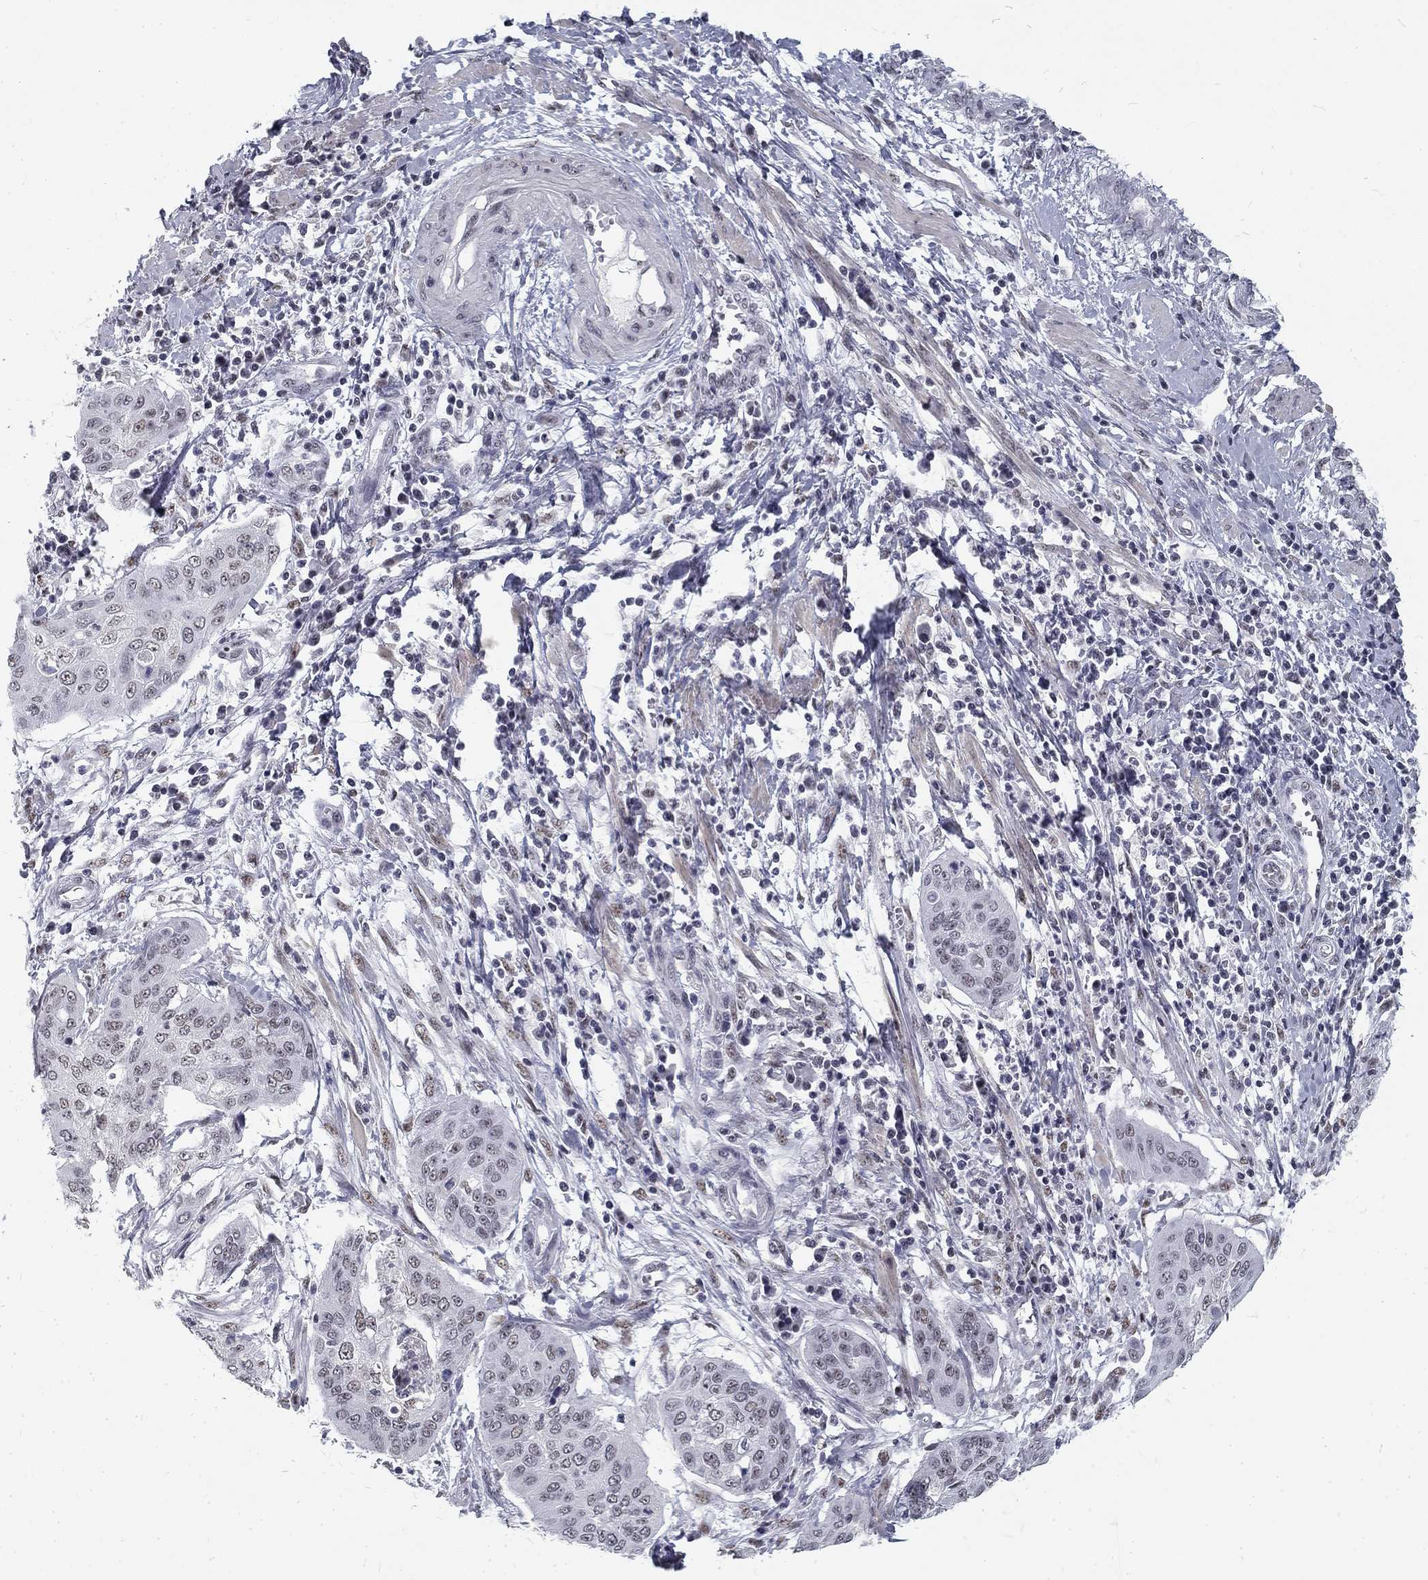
{"staining": {"intensity": "negative", "quantity": "none", "location": "none"}, "tissue": "cervical cancer", "cell_type": "Tumor cells", "image_type": "cancer", "snomed": [{"axis": "morphology", "description": "Squamous cell carcinoma, NOS"}, {"axis": "topography", "description": "Cervix"}], "caption": "Histopathology image shows no significant protein expression in tumor cells of cervical cancer (squamous cell carcinoma). The staining was performed using DAB to visualize the protein expression in brown, while the nuclei were stained in blue with hematoxylin (Magnification: 20x).", "gene": "SNORC", "patient": {"sex": "female", "age": 39}}